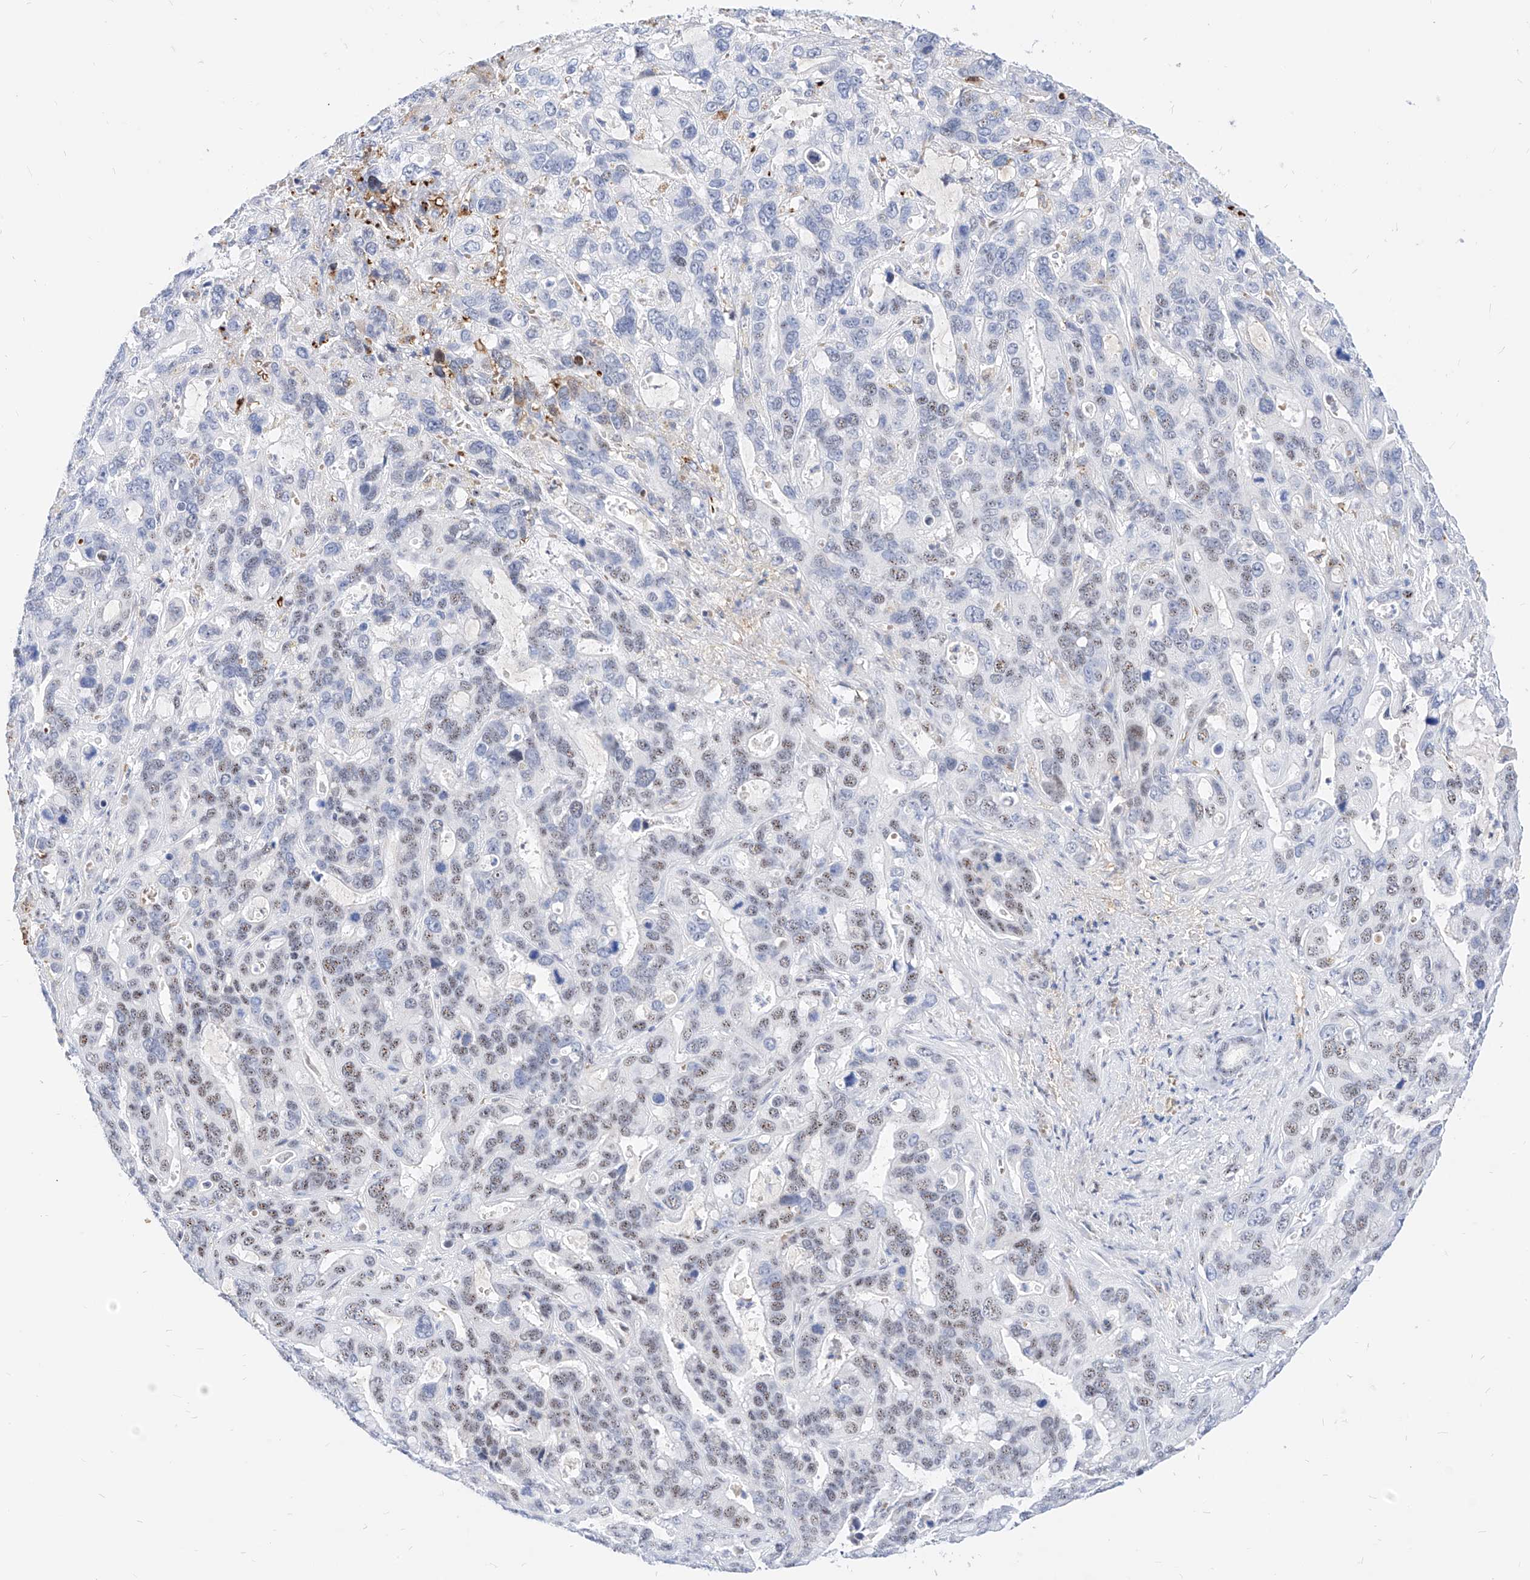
{"staining": {"intensity": "weak", "quantity": "25%-75%", "location": "nuclear"}, "tissue": "liver cancer", "cell_type": "Tumor cells", "image_type": "cancer", "snomed": [{"axis": "morphology", "description": "Cholangiocarcinoma"}, {"axis": "topography", "description": "Liver"}], "caption": "Immunohistochemistry histopathology image of neoplastic tissue: liver cholangiocarcinoma stained using IHC displays low levels of weak protein expression localized specifically in the nuclear of tumor cells, appearing as a nuclear brown color.", "gene": "ZFP42", "patient": {"sex": "female", "age": 65}}